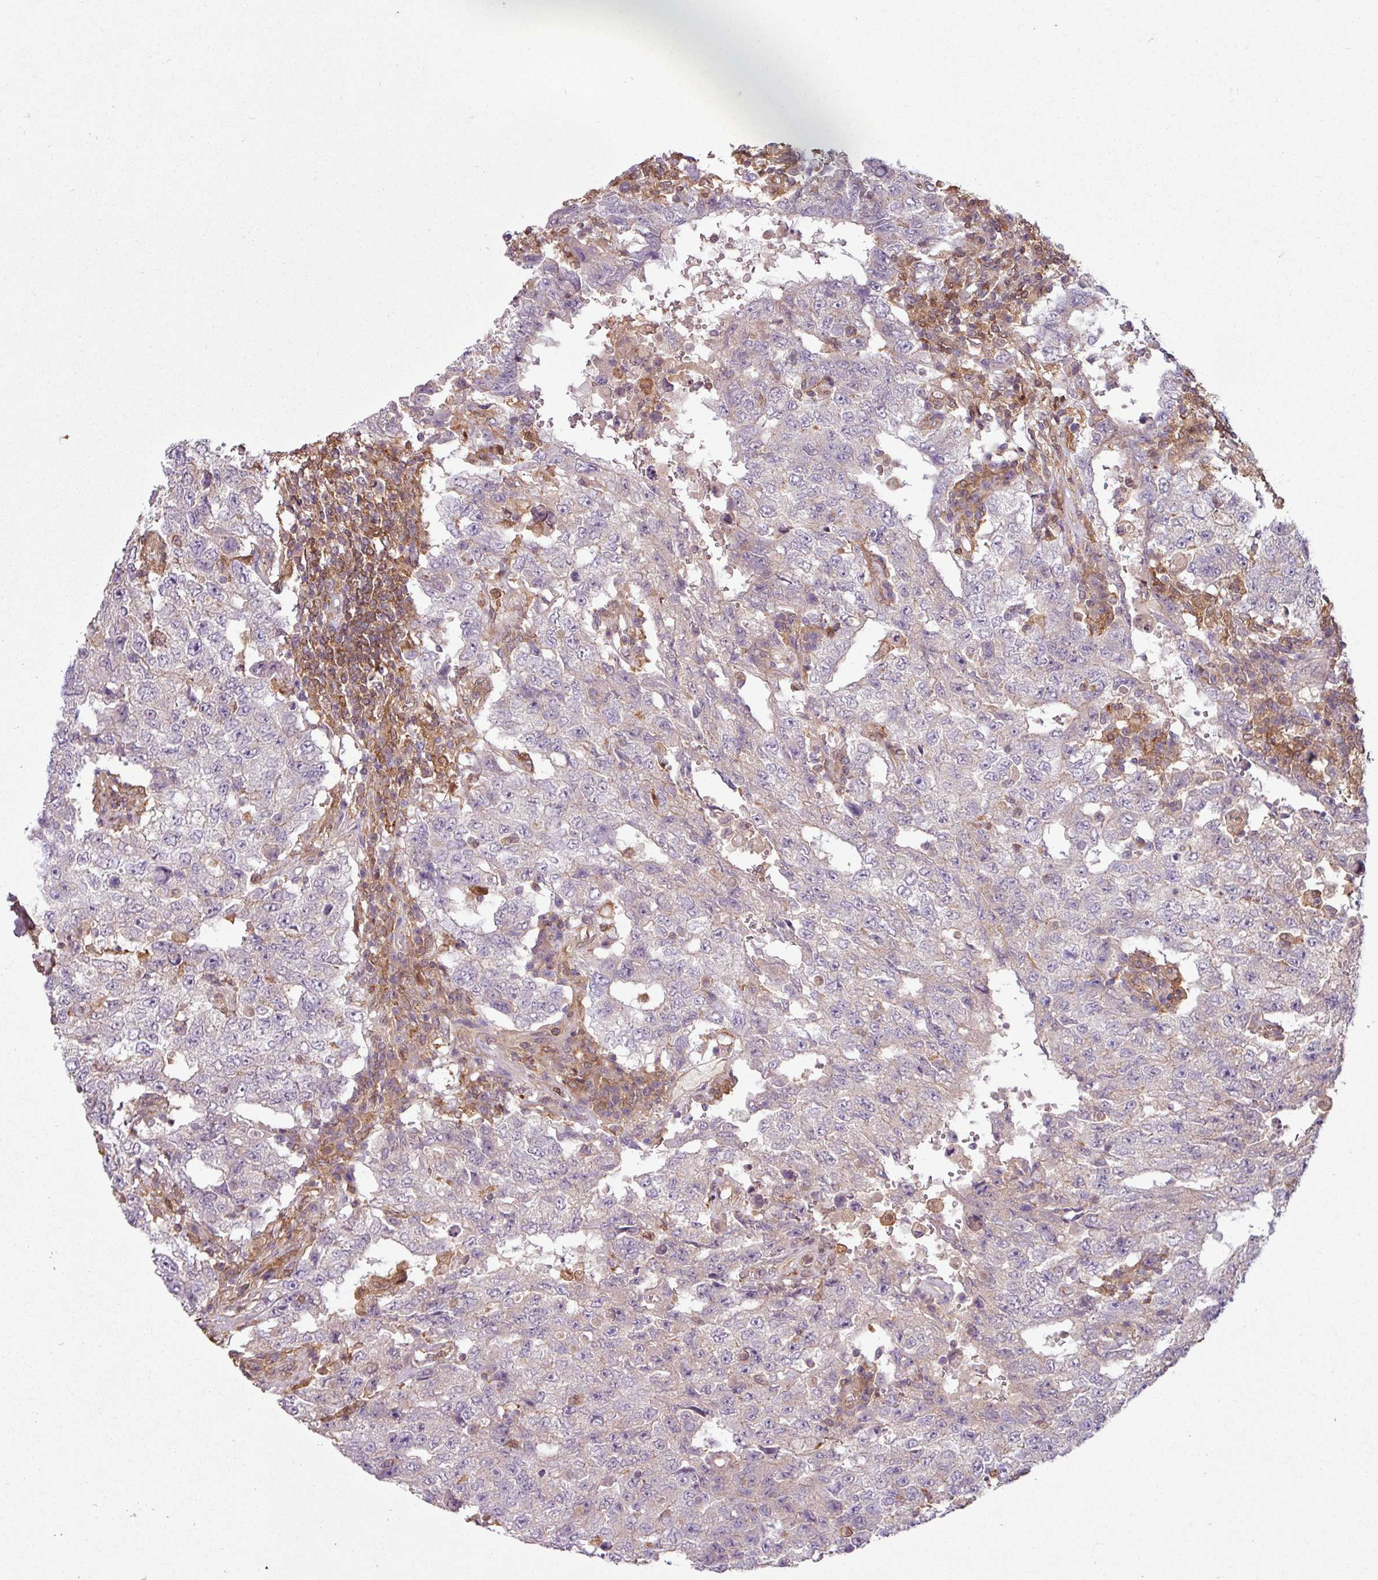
{"staining": {"intensity": "negative", "quantity": "none", "location": "none"}, "tissue": "testis cancer", "cell_type": "Tumor cells", "image_type": "cancer", "snomed": [{"axis": "morphology", "description": "Carcinoma, Embryonal, NOS"}, {"axis": "topography", "description": "Testis"}], "caption": "Tumor cells are negative for brown protein staining in testis embryonal carcinoma. (Stains: DAB (3,3'-diaminobenzidine) immunohistochemistry with hematoxylin counter stain, Microscopy: brightfield microscopy at high magnification).", "gene": "SH3BGRL", "patient": {"sex": "male", "age": 26}}